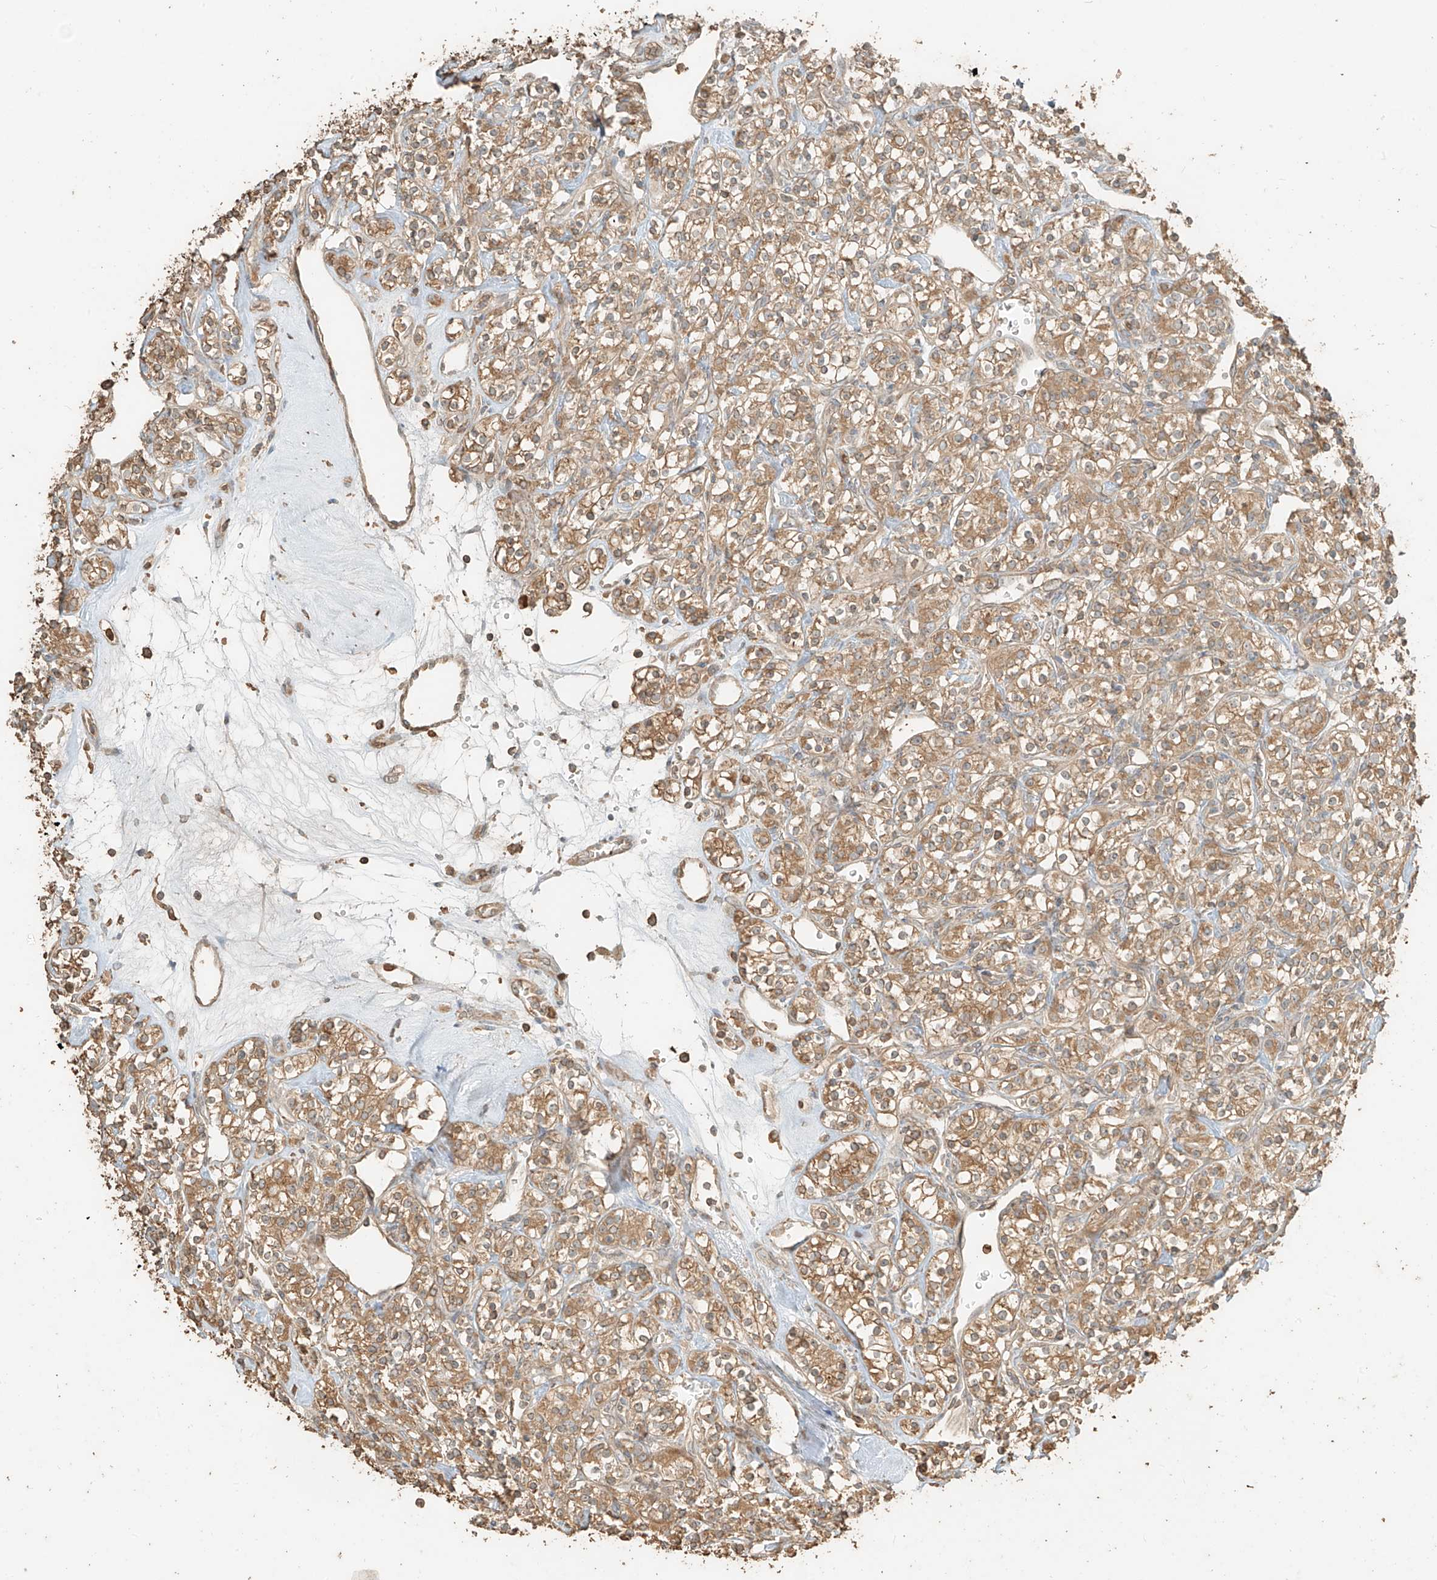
{"staining": {"intensity": "moderate", "quantity": ">75%", "location": "cytoplasmic/membranous"}, "tissue": "renal cancer", "cell_type": "Tumor cells", "image_type": "cancer", "snomed": [{"axis": "morphology", "description": "Adenocarcinoma, NOS"}, {"axis": "topography", "description": "Kidney"}], "caption": "Adenocarcinoma (renal) stained with a protein marker displays moderate staining in tumor cells.", "gene": "RFTN2", "patient": {"sex": "male", "age": 77}}